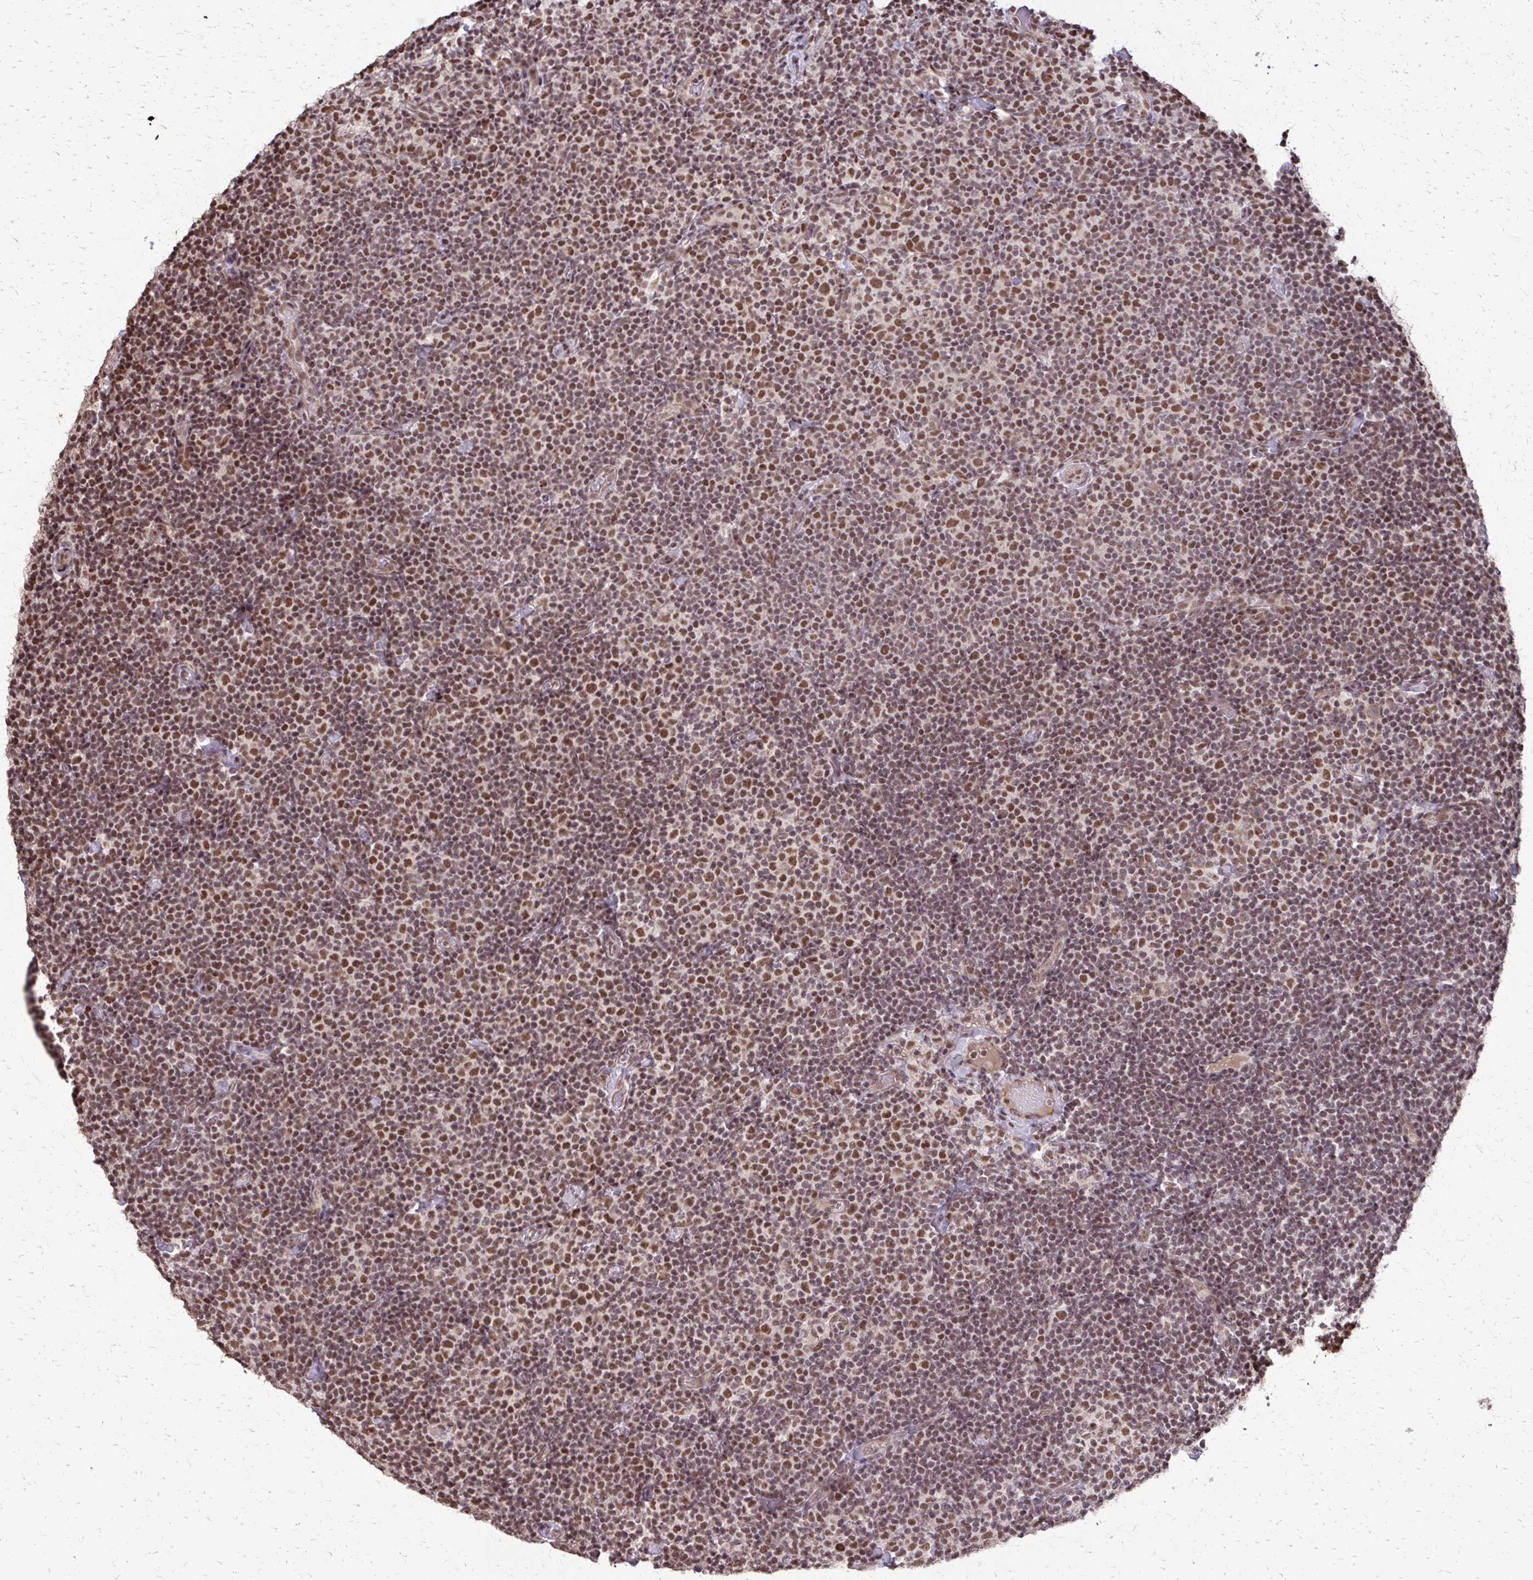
{"staining": {"intensity": "moderate", "quantity": ">75%", "location": "nuclear"}, "tissue": "lymphoma", "cell_type": "Tumor cells", "image_type": "cancer", "snomed": [{"axis": "morphology", "description": "Malignant lymphoma, non-Hodgkin's type, Low grade"}, {"axis": "topography", "description": "Lymph node"}], "caption": "About >75% of tumor cells in human lymphoma exhibit moderate nuclear protein expression as visualized by brown immunohistochemical staining.", "gene": "SS18", "patient": {"sex": "male", "age": 81}}